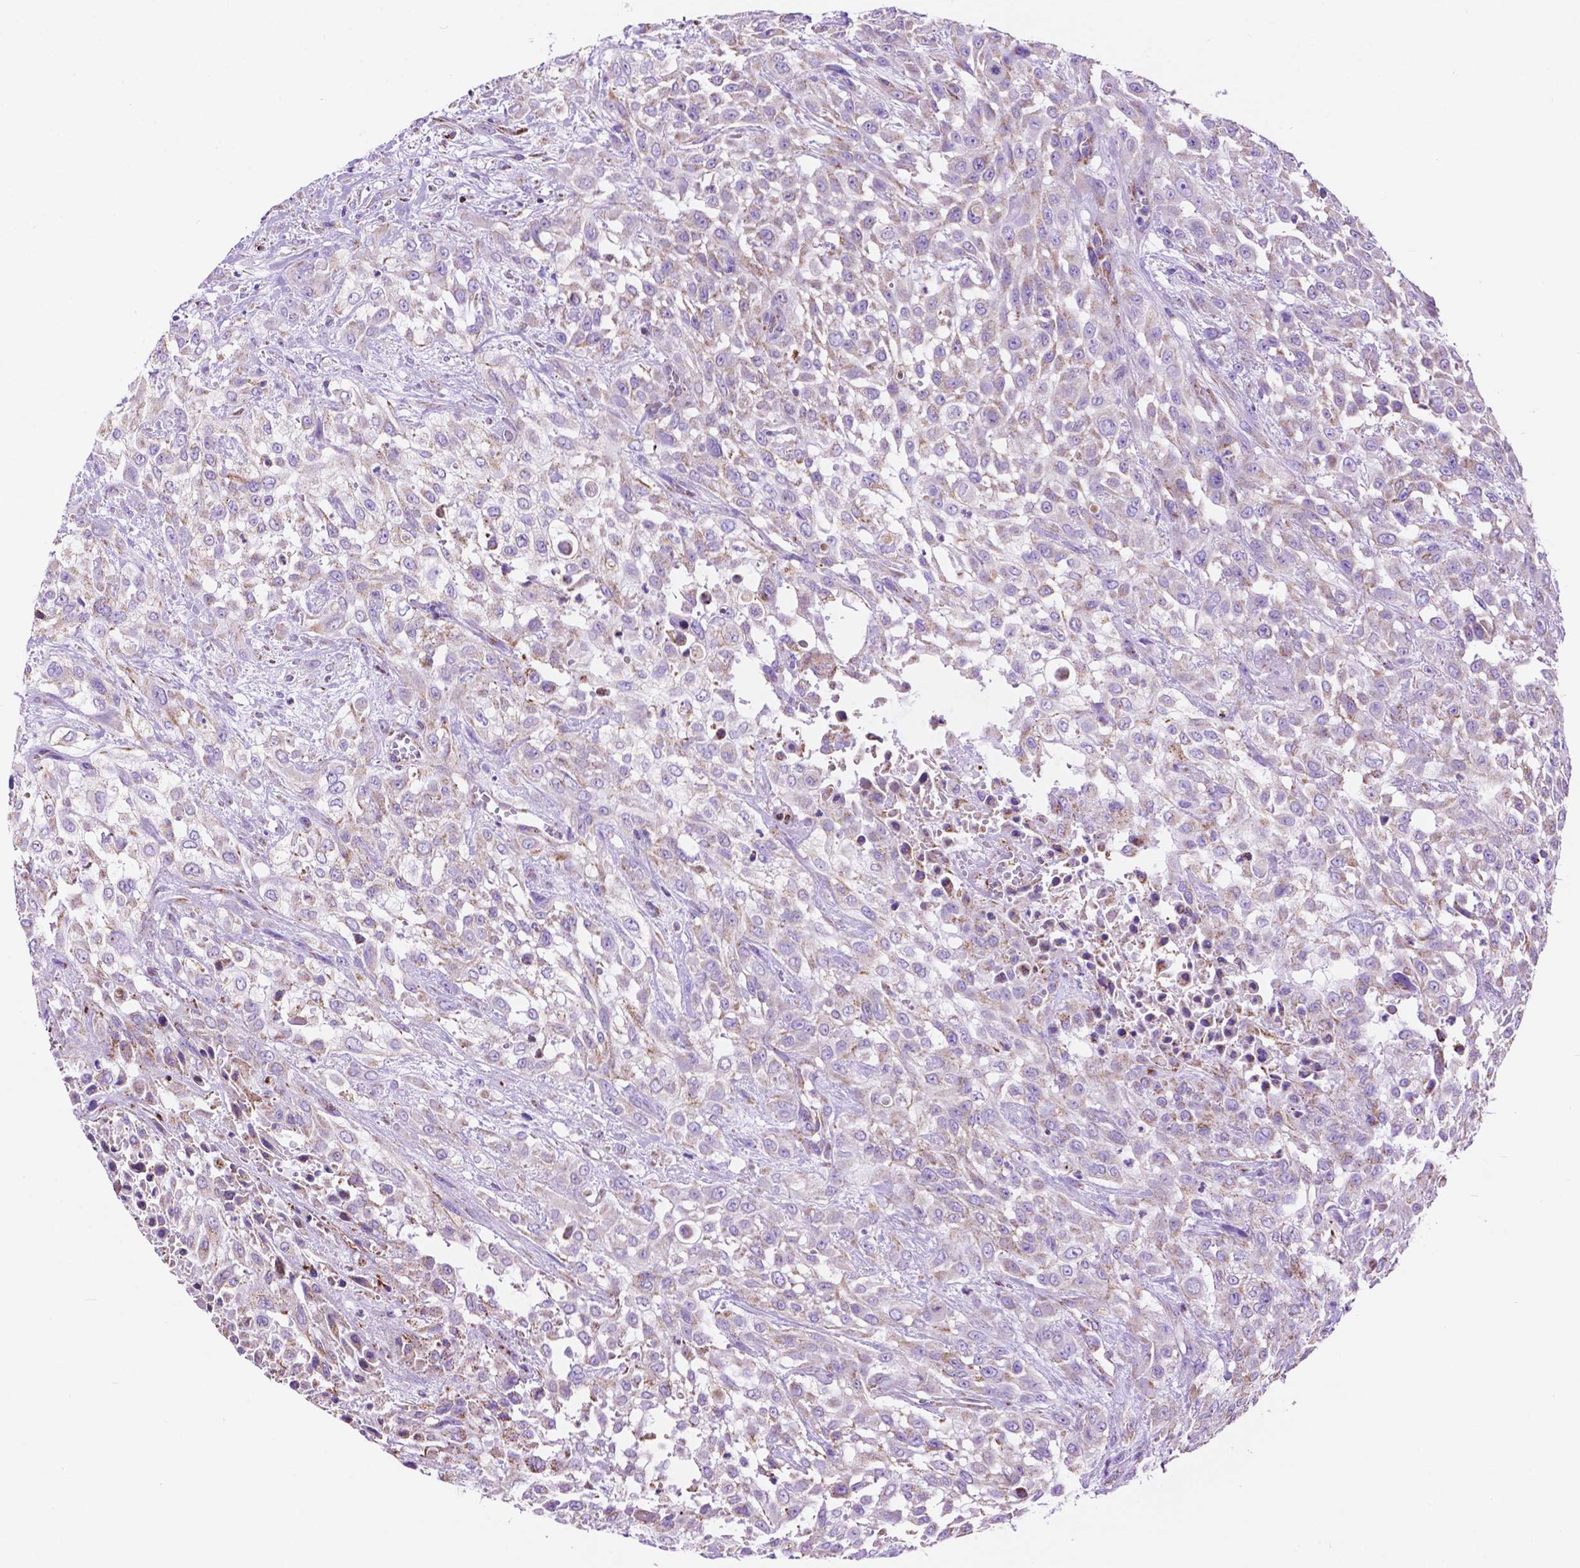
{"staining": {"intensity": "weak", "quantity": "<25%", "location": "cytoplasmic/membranous"}, "tissue": "urothelial cancer", "cell_type": "Tumor cells", "image_type": "cancer", "snomed": [{"axis": "morphology", "description": "Urothelial carcinoma, High grade"}, {"axis": "topography", "description": "Urinary bladder"}], "caption": "Tumor cells show no significant expression in urothelial cancer.", "gene": "GDPD5", "patient": {"sex": "male", "age": 57}}